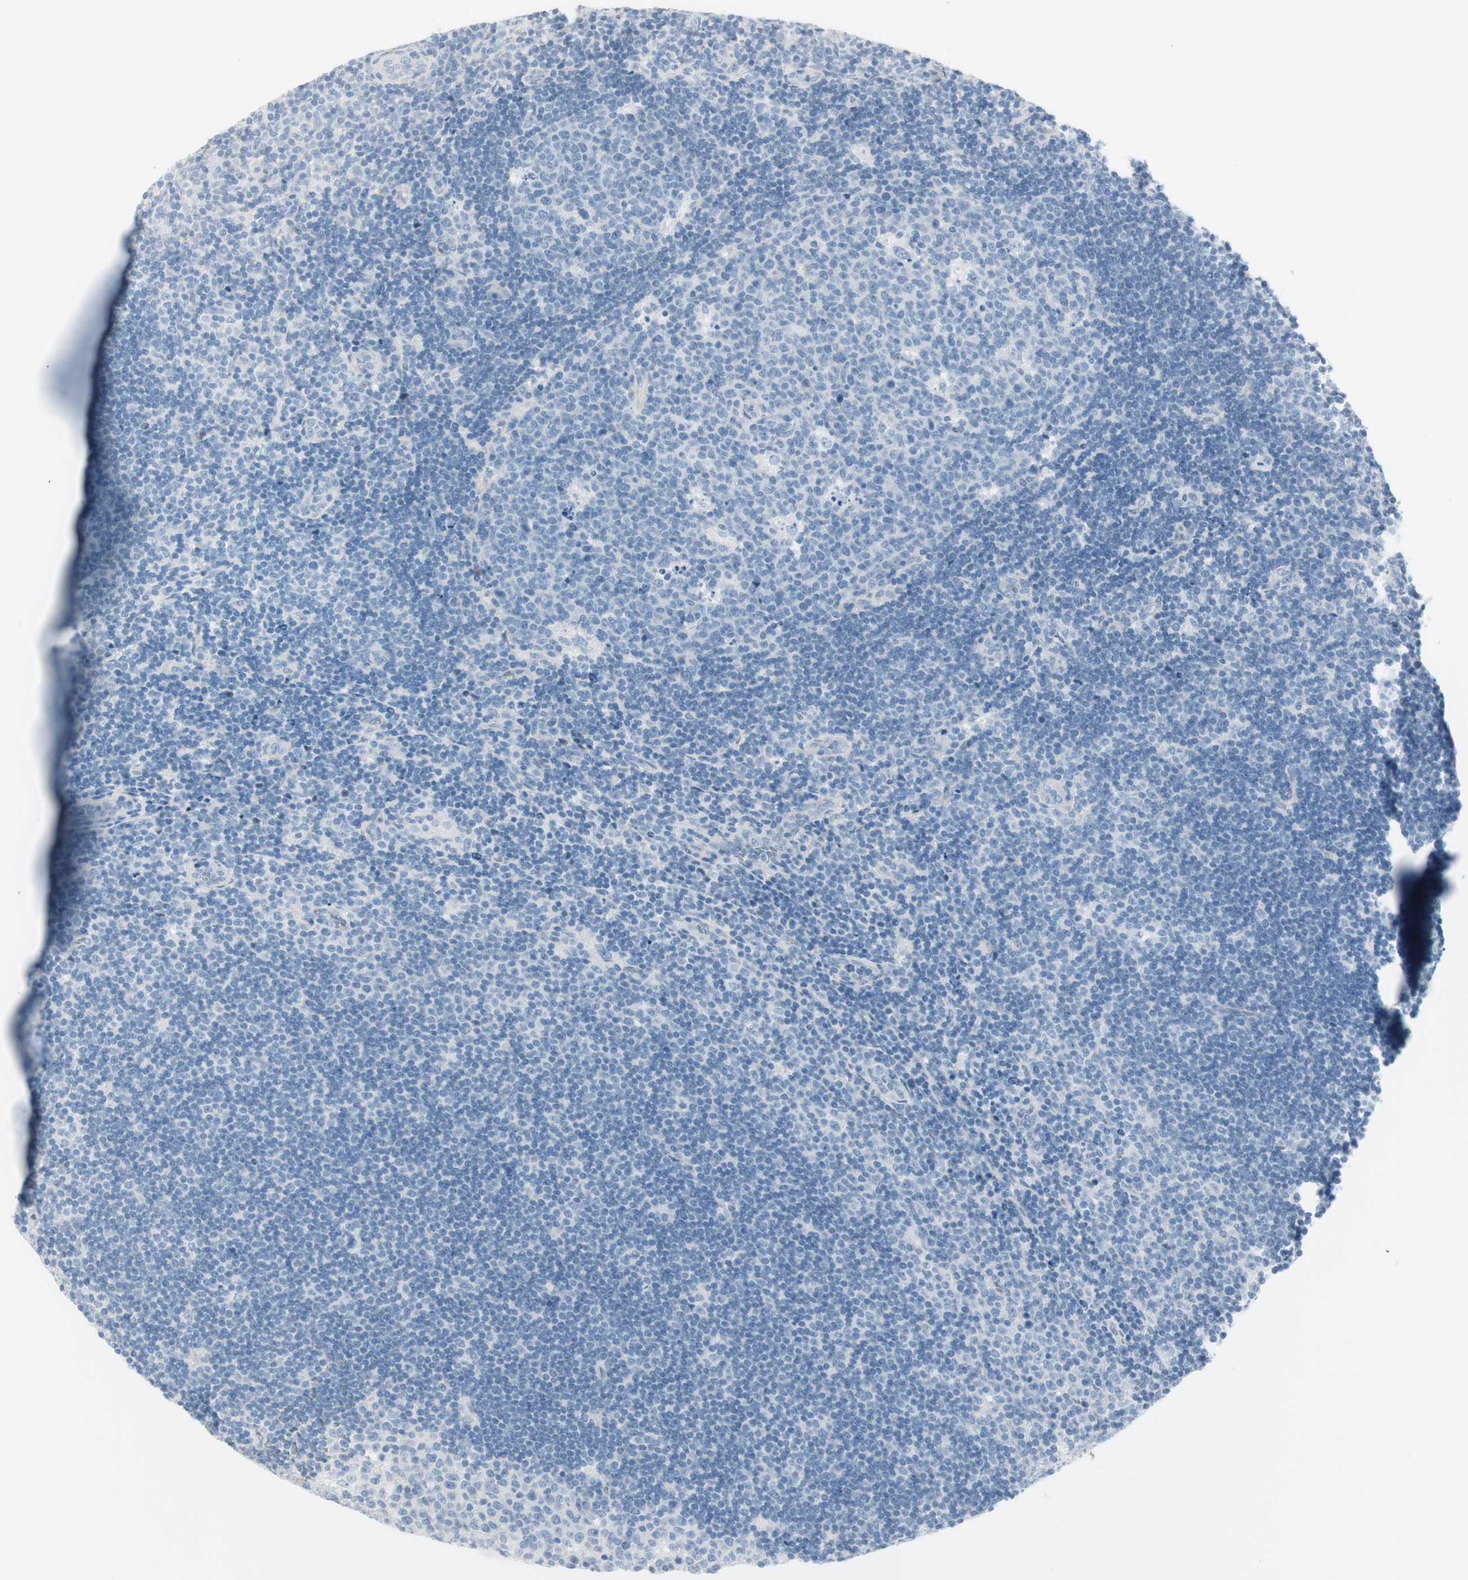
{"staining": {"intensity": "negative", "quantity": "none", "location": "none"}, "tissue": "lymph node", "cell_type": "Germinal center cells", "image_type": "normal", "snomed": [{"axis": "morphology", "description": "Normal tissue, NOS"}, {"axis": "topography", "description": "Lymph node"}, {"axis": "topography", "description": "Salivary gland"}], "caption": "High magnification brightfield microscopy of benign lymph node stained with DAB (3,3'-diaminobenzidine) (brown) and counterstained with hematoxylin (blue): germinal center cells show no significant staining.", "gene": "CDHR5", "patient": {"sex": "male", "age": 8}}